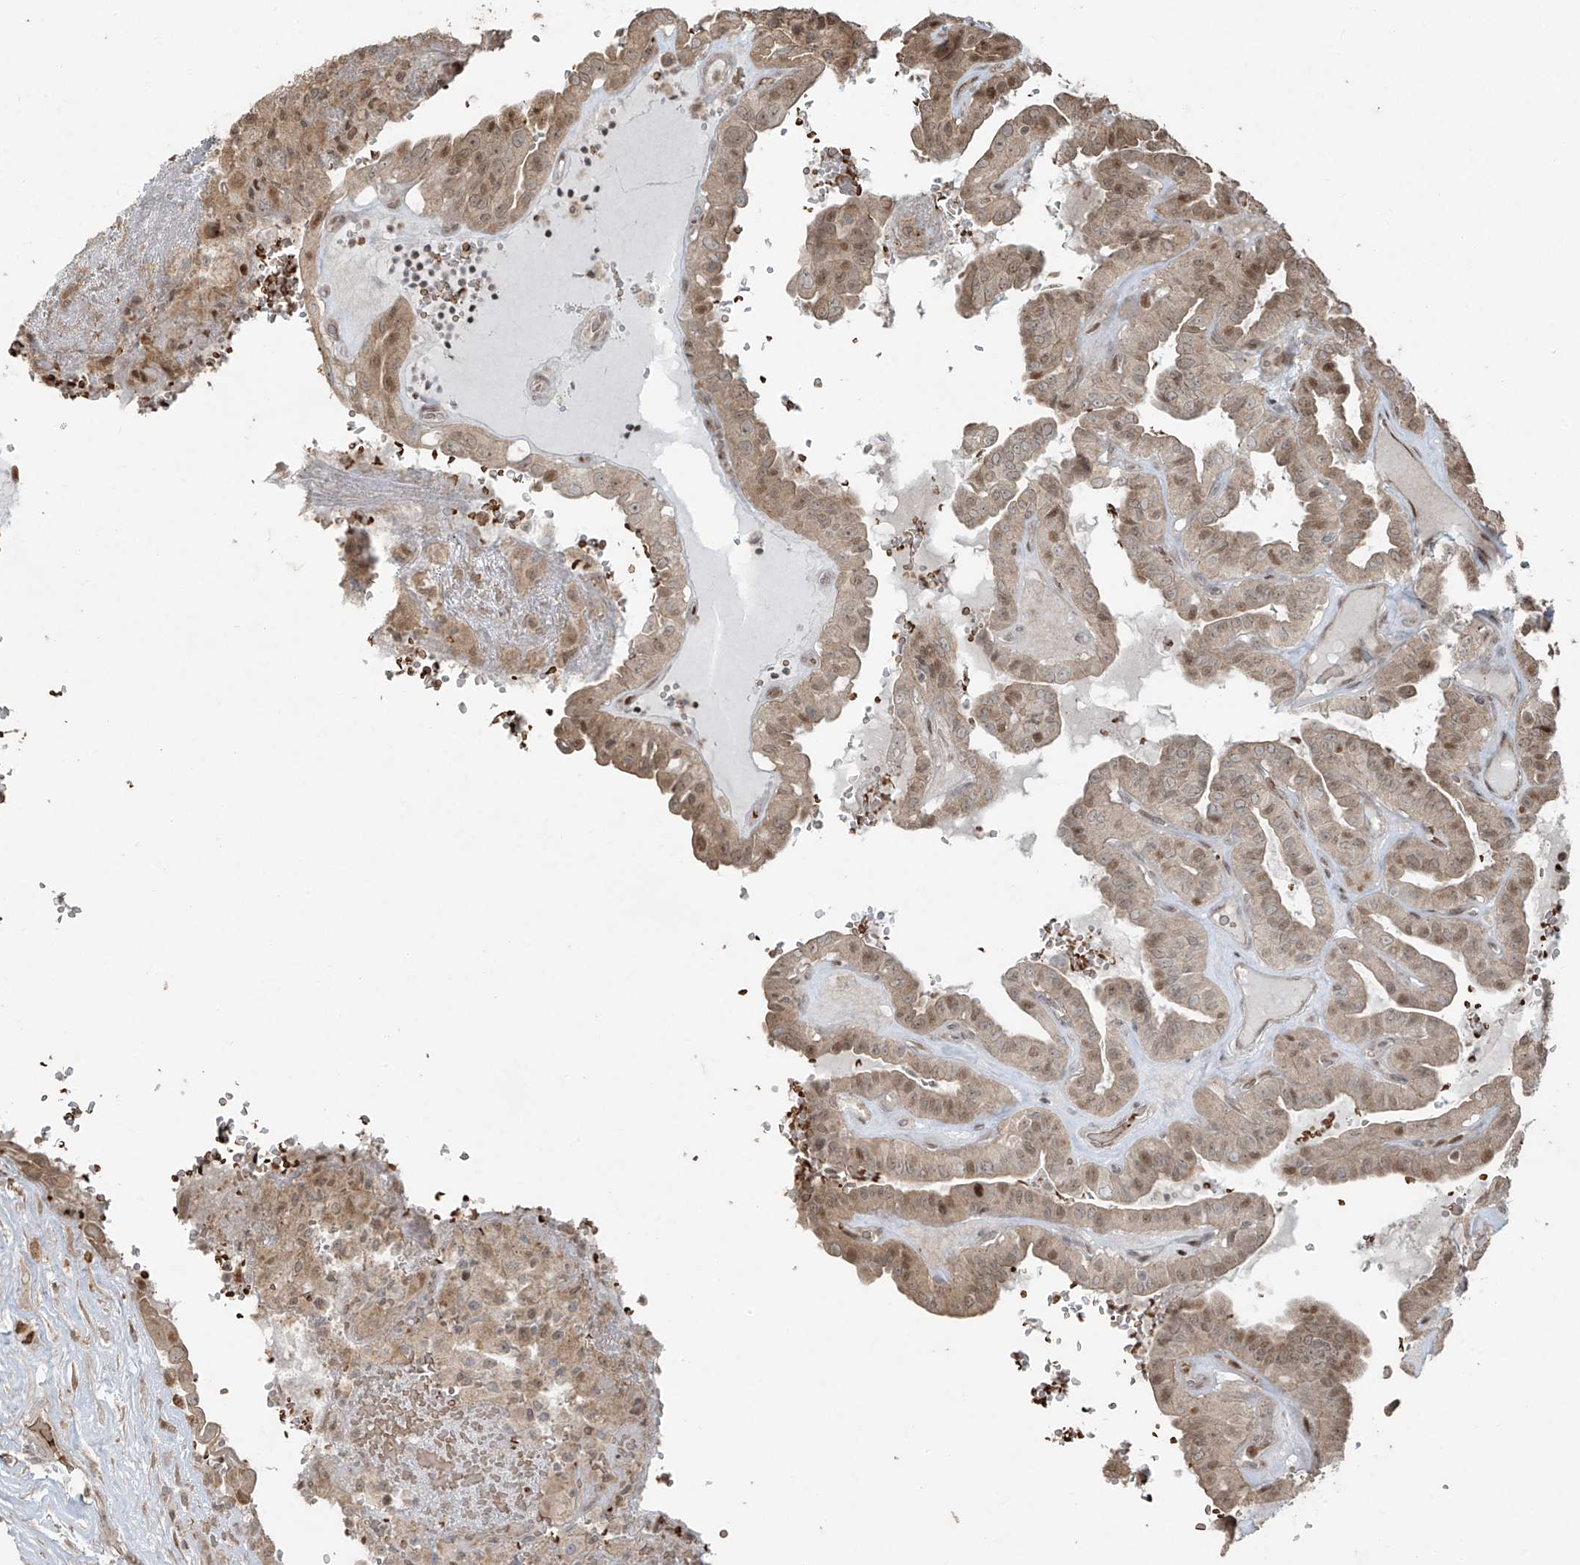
{"staining": {"intensity": "moderate", "quantity": ">75%", "location": "cytoplasmic/membranous,nuclear"}, "tissue": "thyroid cancer", "cell_type": "Tumor cells", "image_type": "cancer", "snomed": [{"axis": "morphology", "description": "Papillary adenocarcinoma, NOS"}, {"axis": "topography", "description": "Thyroid gland"}], "caption": "An image showing moderate cytoplasmic/membranous and nuclear staining in approximately >75% of tumor cells in thyroid cancer (papillary adenocarcinoma), as visualized by brown immunohistochemical staining.", "gene": "TTC22", "patient": {"sex": "male", "age": 77}}